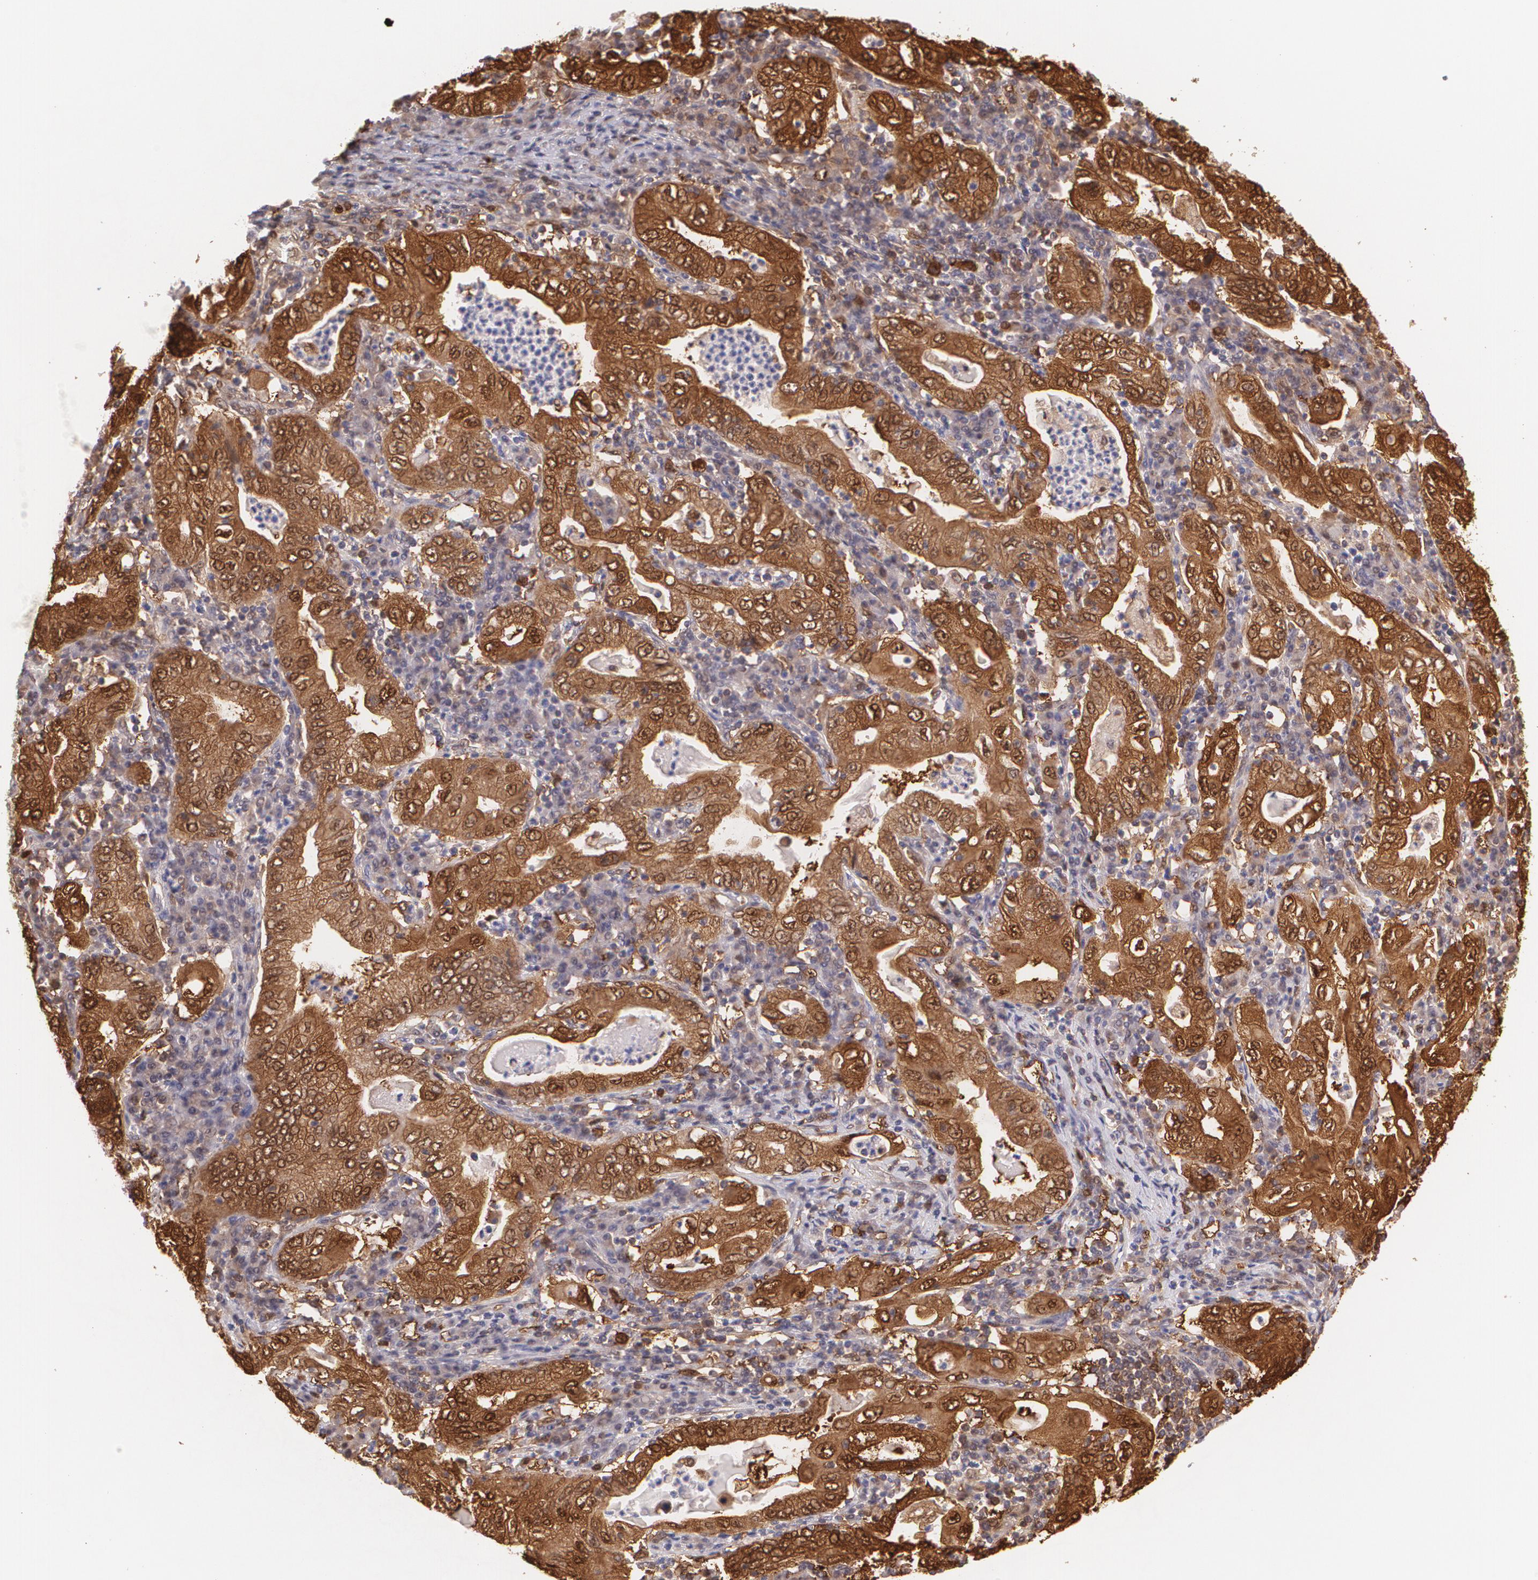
{"staining": {"intensity": "strong", "quantity": ">75%", "location": "cytoplasmic/membranous,nuclear"}, "tissue": "stomach cancer", "cell_type": "Tumor cells", "image_type": "cancer", "snomed": [{"axis": "morphology", "description": "Normal tissue, NOS"}, {"axis": "morphology", "description": "Adenocarcinoma, NOS"}, {"axis": "topography", "description": "Esophagus"}, {"axis": "topography", "description": "Stomach, upper"}, {"axis": "topography", "description": "Peripheral nerve tissue"}], "caption": "Strong cytoplasmic/membranous and nuclear protein positivity is identified in approximately >75% of tumor cells in stomach cancer.", "gene": "HSPH1", "patient": {"sex": "male", "age": 62}}